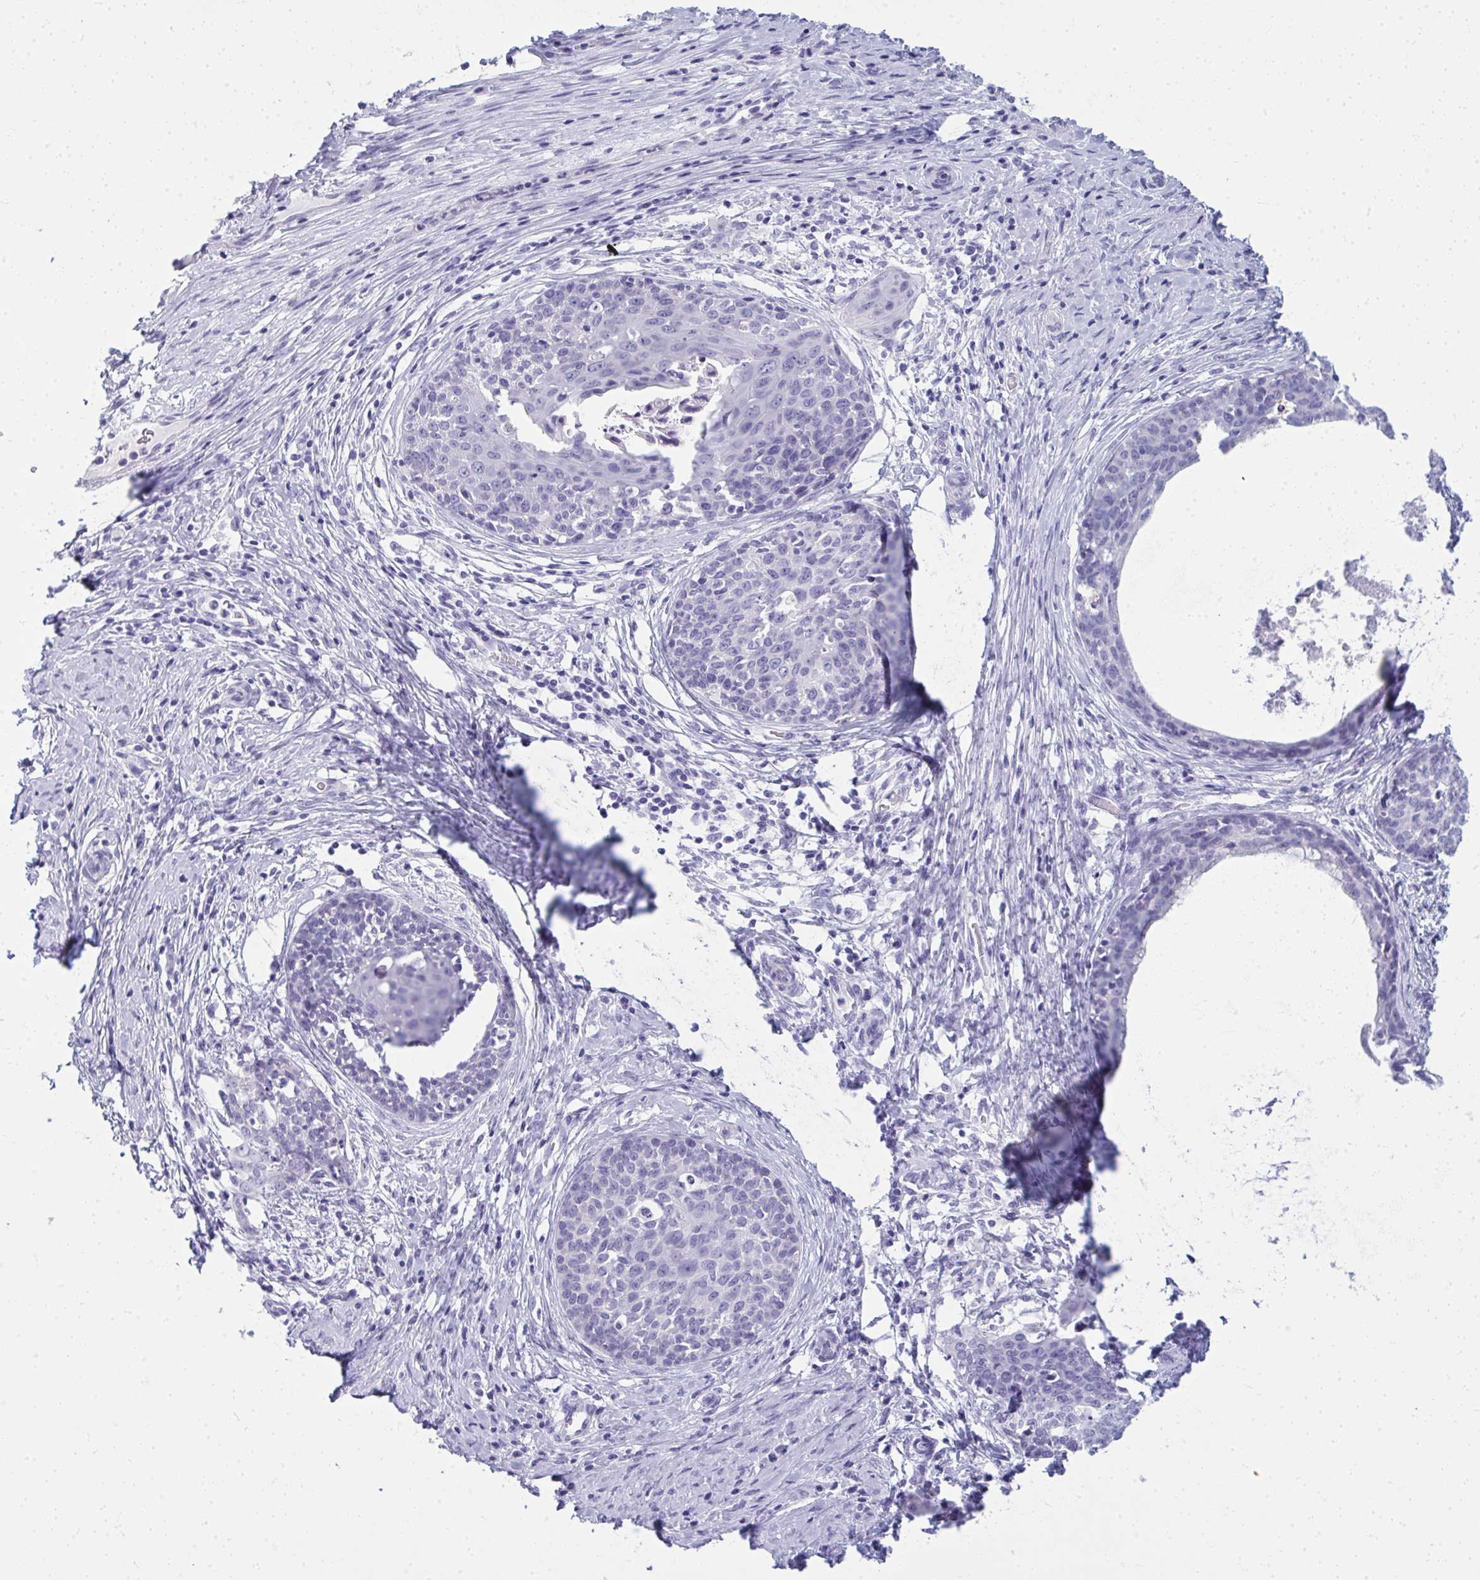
{"staining": {"intensity": "negative", "quantity": "none", "location": "none"}, "tissue": "cervical cancer", "cell_type": "Tumor cells", "image_type": "cancer", "snomed": [{"axis": "morphology", "description": "Squamous cell carcinoma, NOS"}, {"axis": "morphology", "description": "Adenocarcinoma, NOS"}, {"axis": "topography", "description": "Cervix"}], "caption": "Human cervical squamous cell carcinoma stained for a protein using immunohistochemistry exhibits no staining in tumor cells.", "gene": "QDPR", "patient": {"sex": "female", "age": 52}}